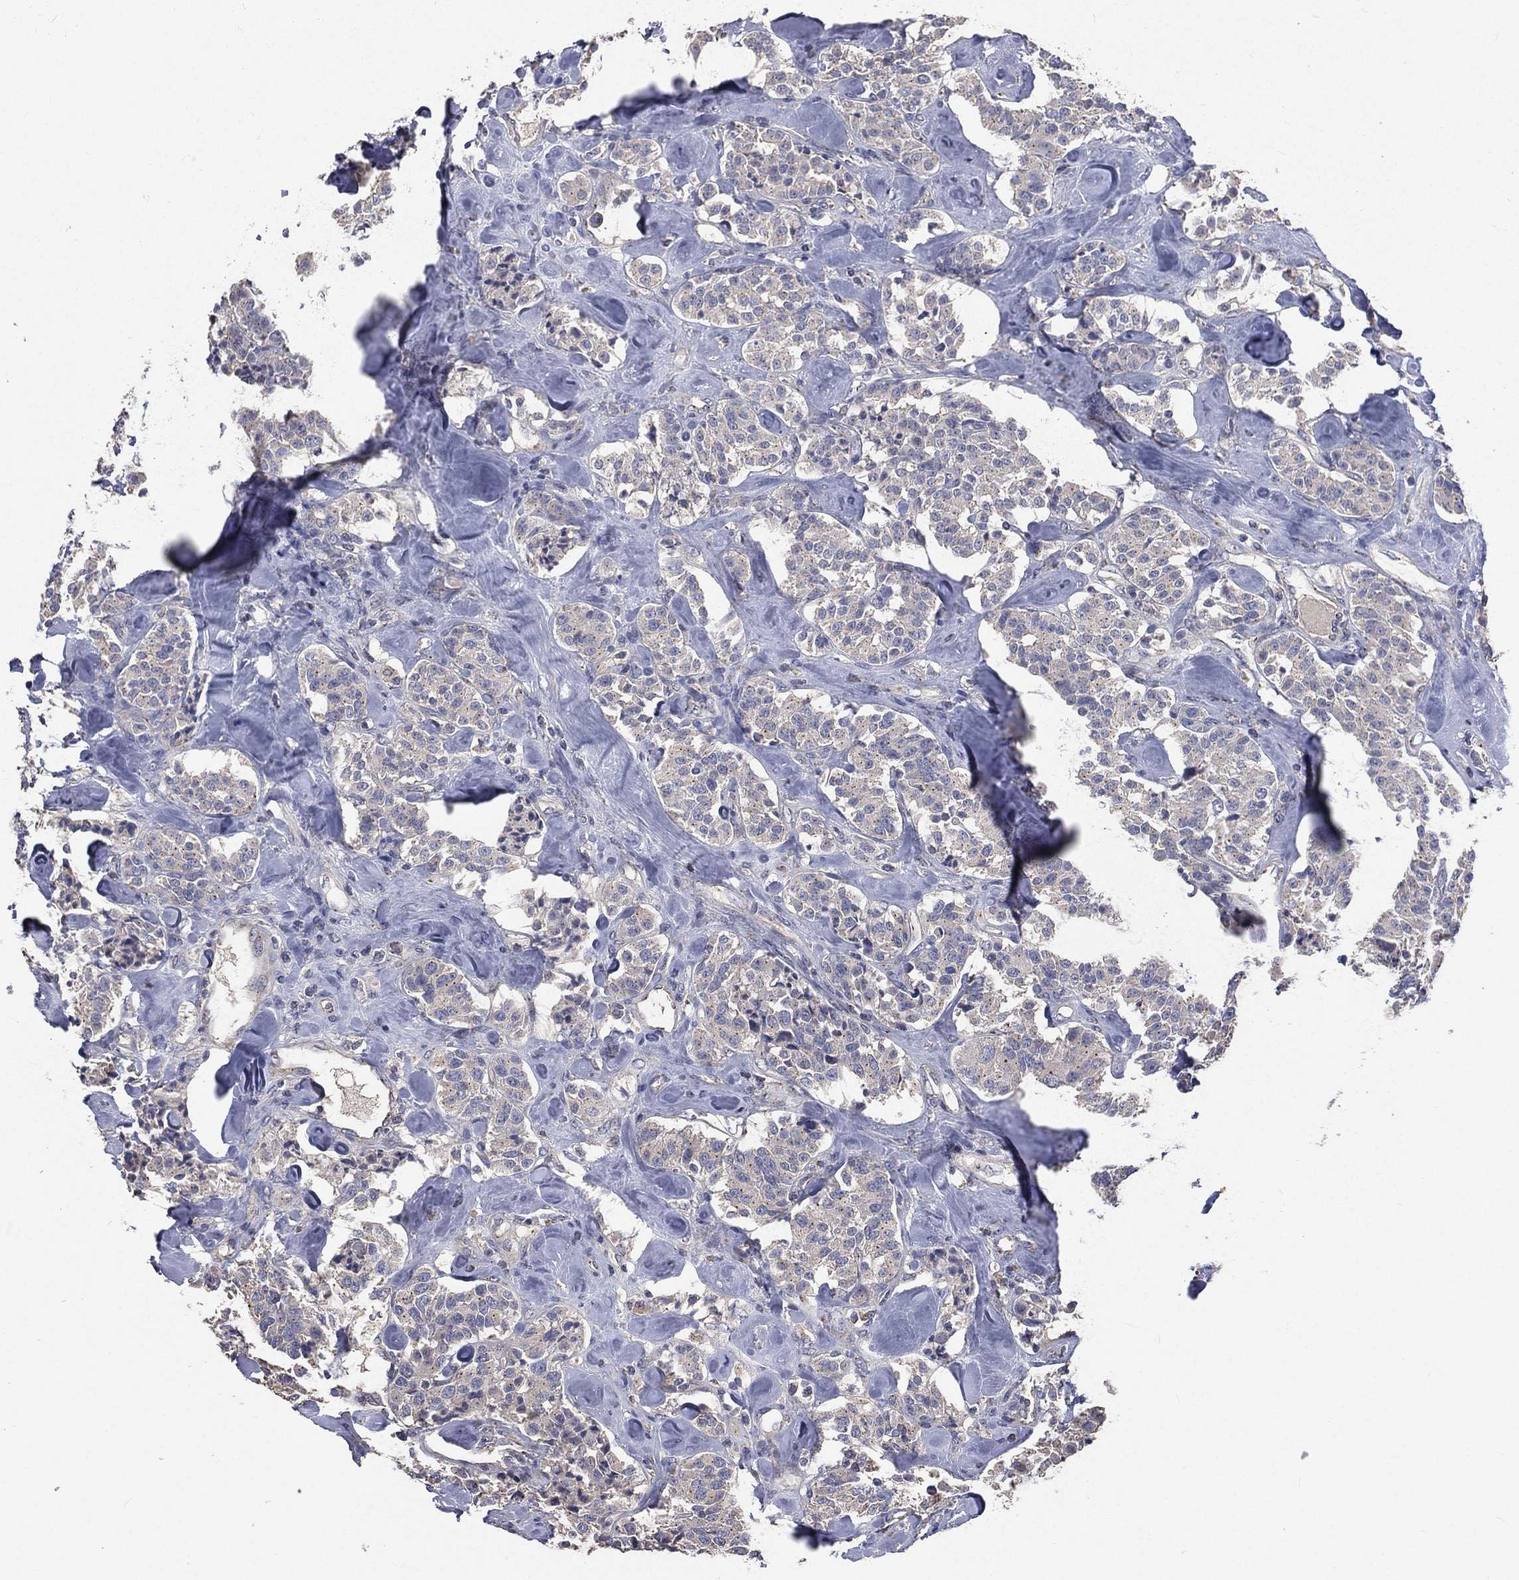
{"staining": {"intensity": "negative", "quantity": "none", "location": "none"}, "tissue": "carcinoid", "cell_type": "Tumor cells", "image_type": "cancer", "snomed": [{"axis": "morphology", "description": "Carcinoid, malignant, NOS"}, {"axis": "topography", "description": "Pancreas"}], "caption": "Human carcinoid stained for a protein using immunohistochemistry (IHC) displays no positivity in tumor cells.", "gene": "CROCC", "patient": {"sex": "male", "age": 41}}